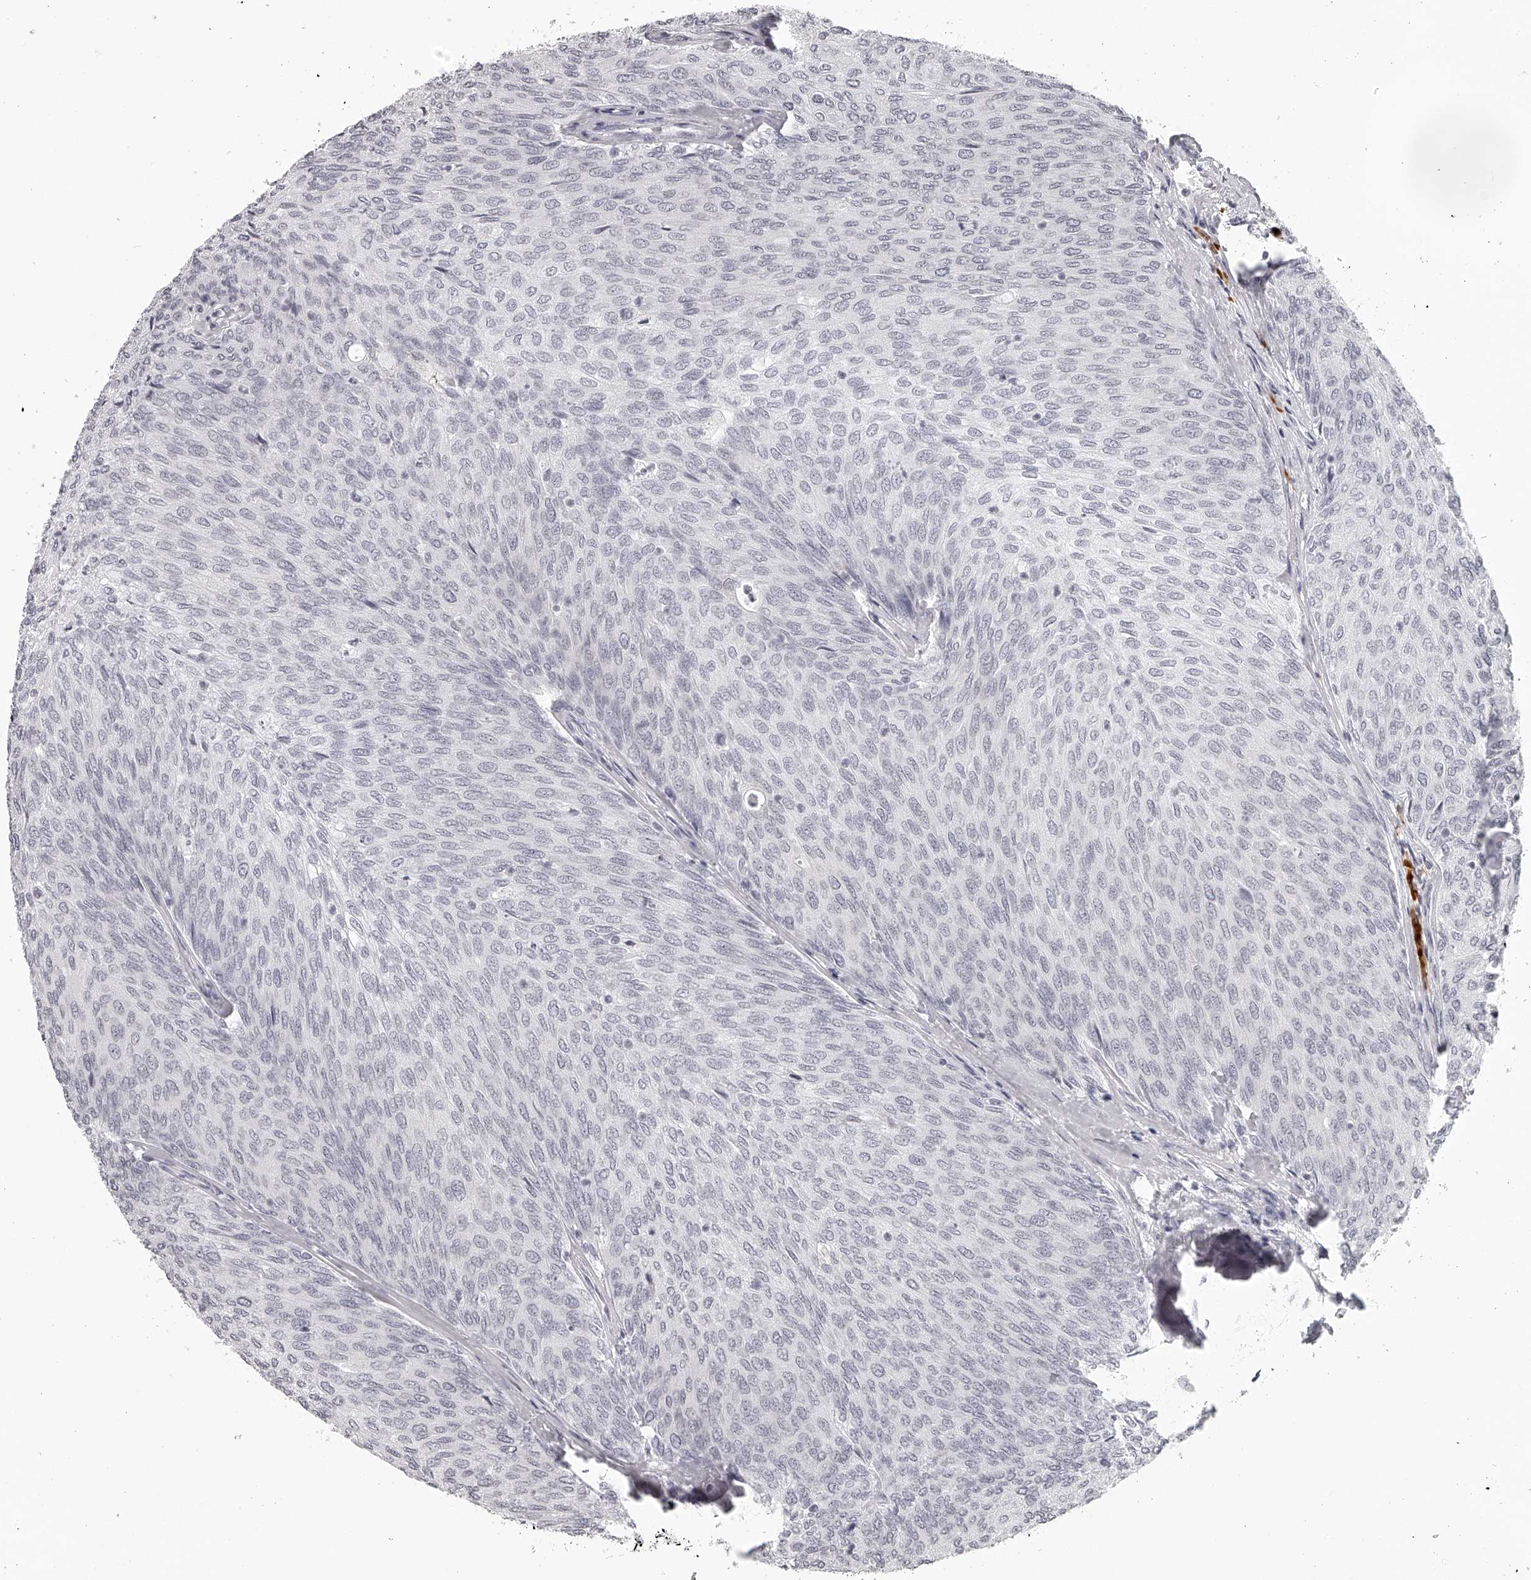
{"staining": {"intensity": "negative", "quantity": "none", "location": "none"}, "tissue": "urothelial cancer", "cell_type": "Tumor cells", "image_type": "cancer", "snomed": [{"axis": "morphology", "description": "Urothelial carcinoma, Low grade"}, {"axis": "topography", "description": "Urinary bladder"}], "caption": "Human urothelial cancer stained for a protein using immunohistochemistry (IHC) exhibits no positivity in tumor cells.", "gene": "SEC11C", "patient": {"sex": "female", "age": 79}}